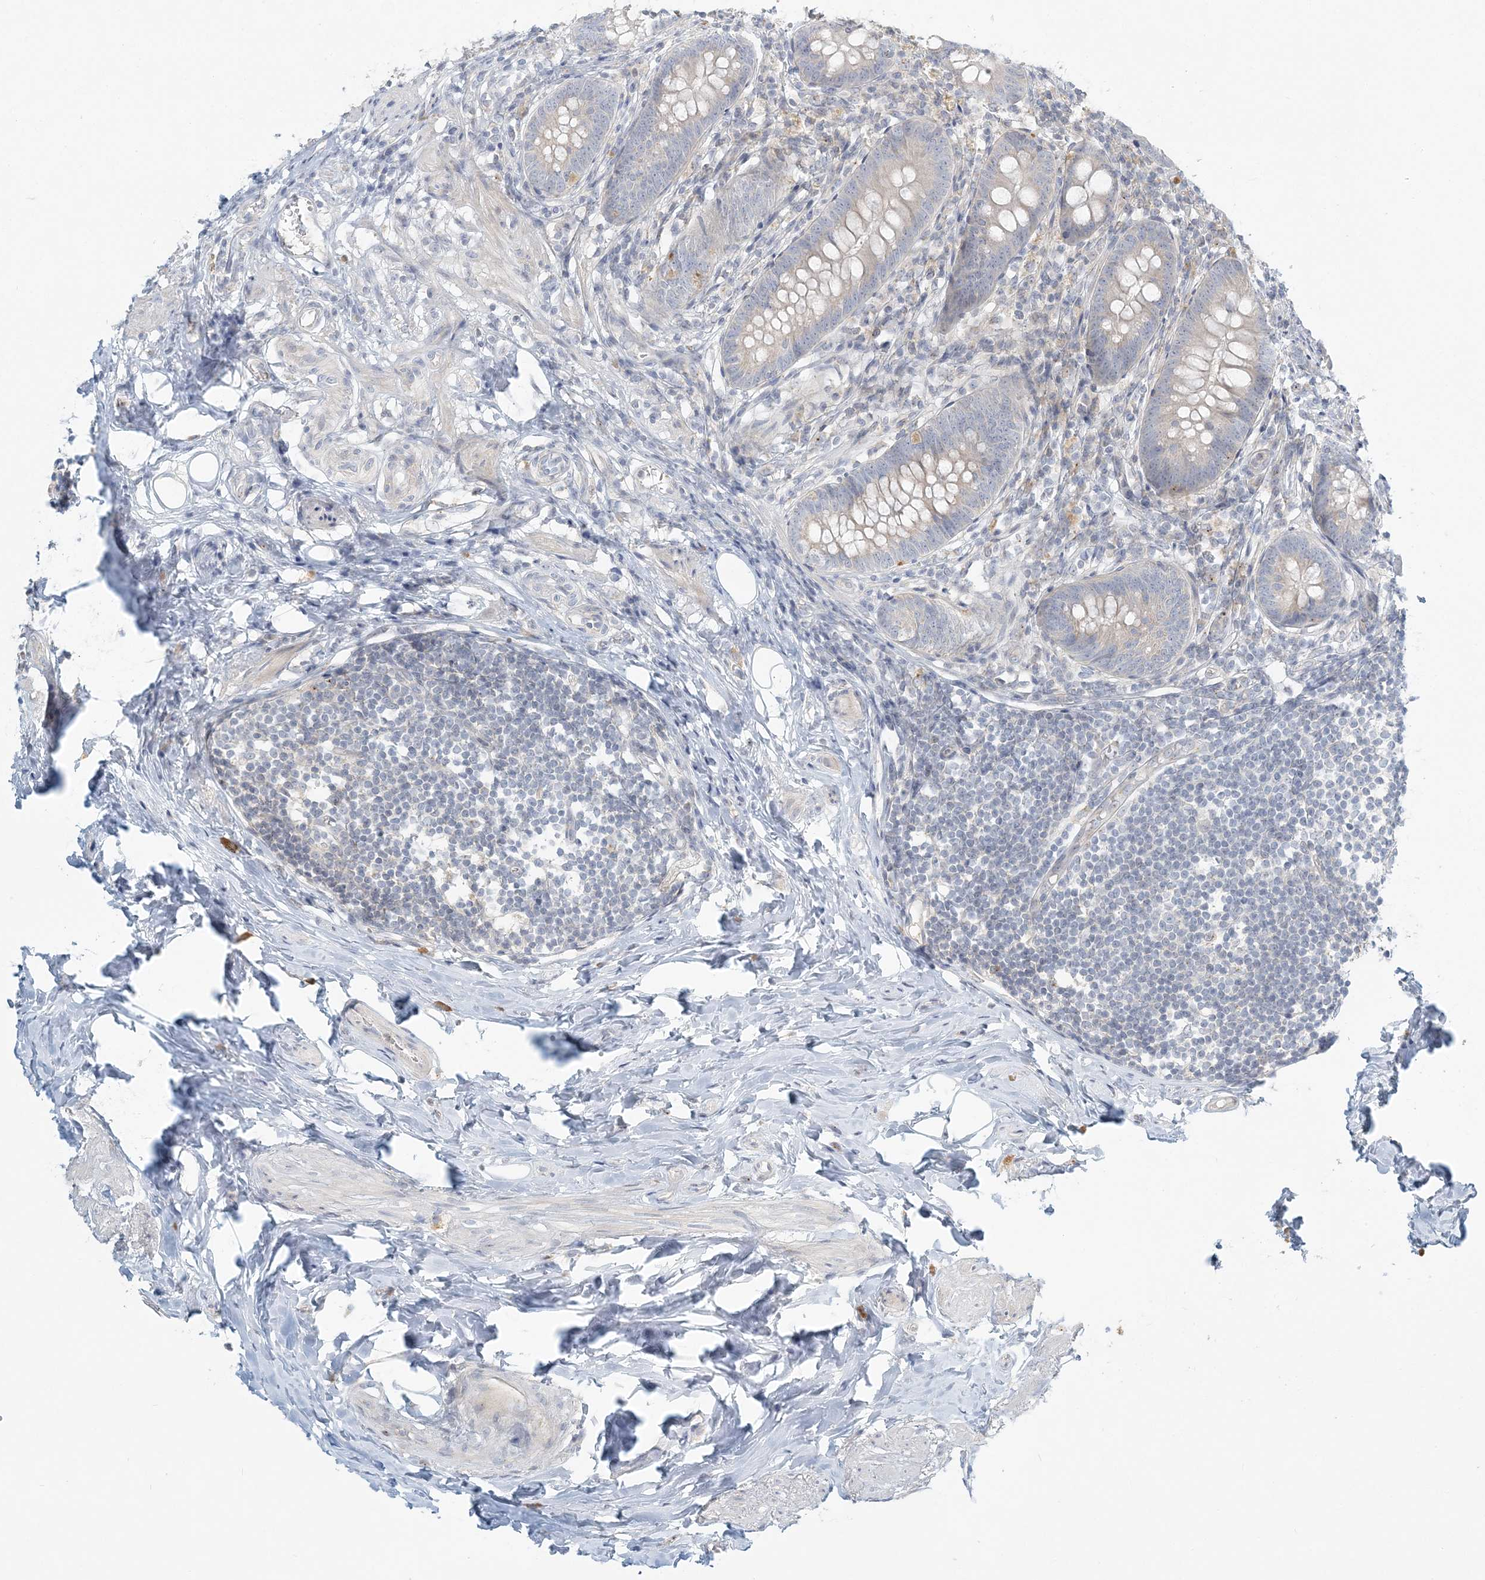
{"staining": {"intensity": "negative", "quantity": "none", "location": "none"}, "tissue": "appendix", "cell_type": "Glandular cells", "image_type": "normal", "snomed": [{"axis": "morphology", "description": "Normal tissue, NOS"}, {"axis": "topography", "description": "Appendix"}], "caption": "Benign appendix was stained to show a protein in brown. There is no significant staining in glandular cells.", "gene": "NAA11", "patient": {"sex": "female", "age": 62}}